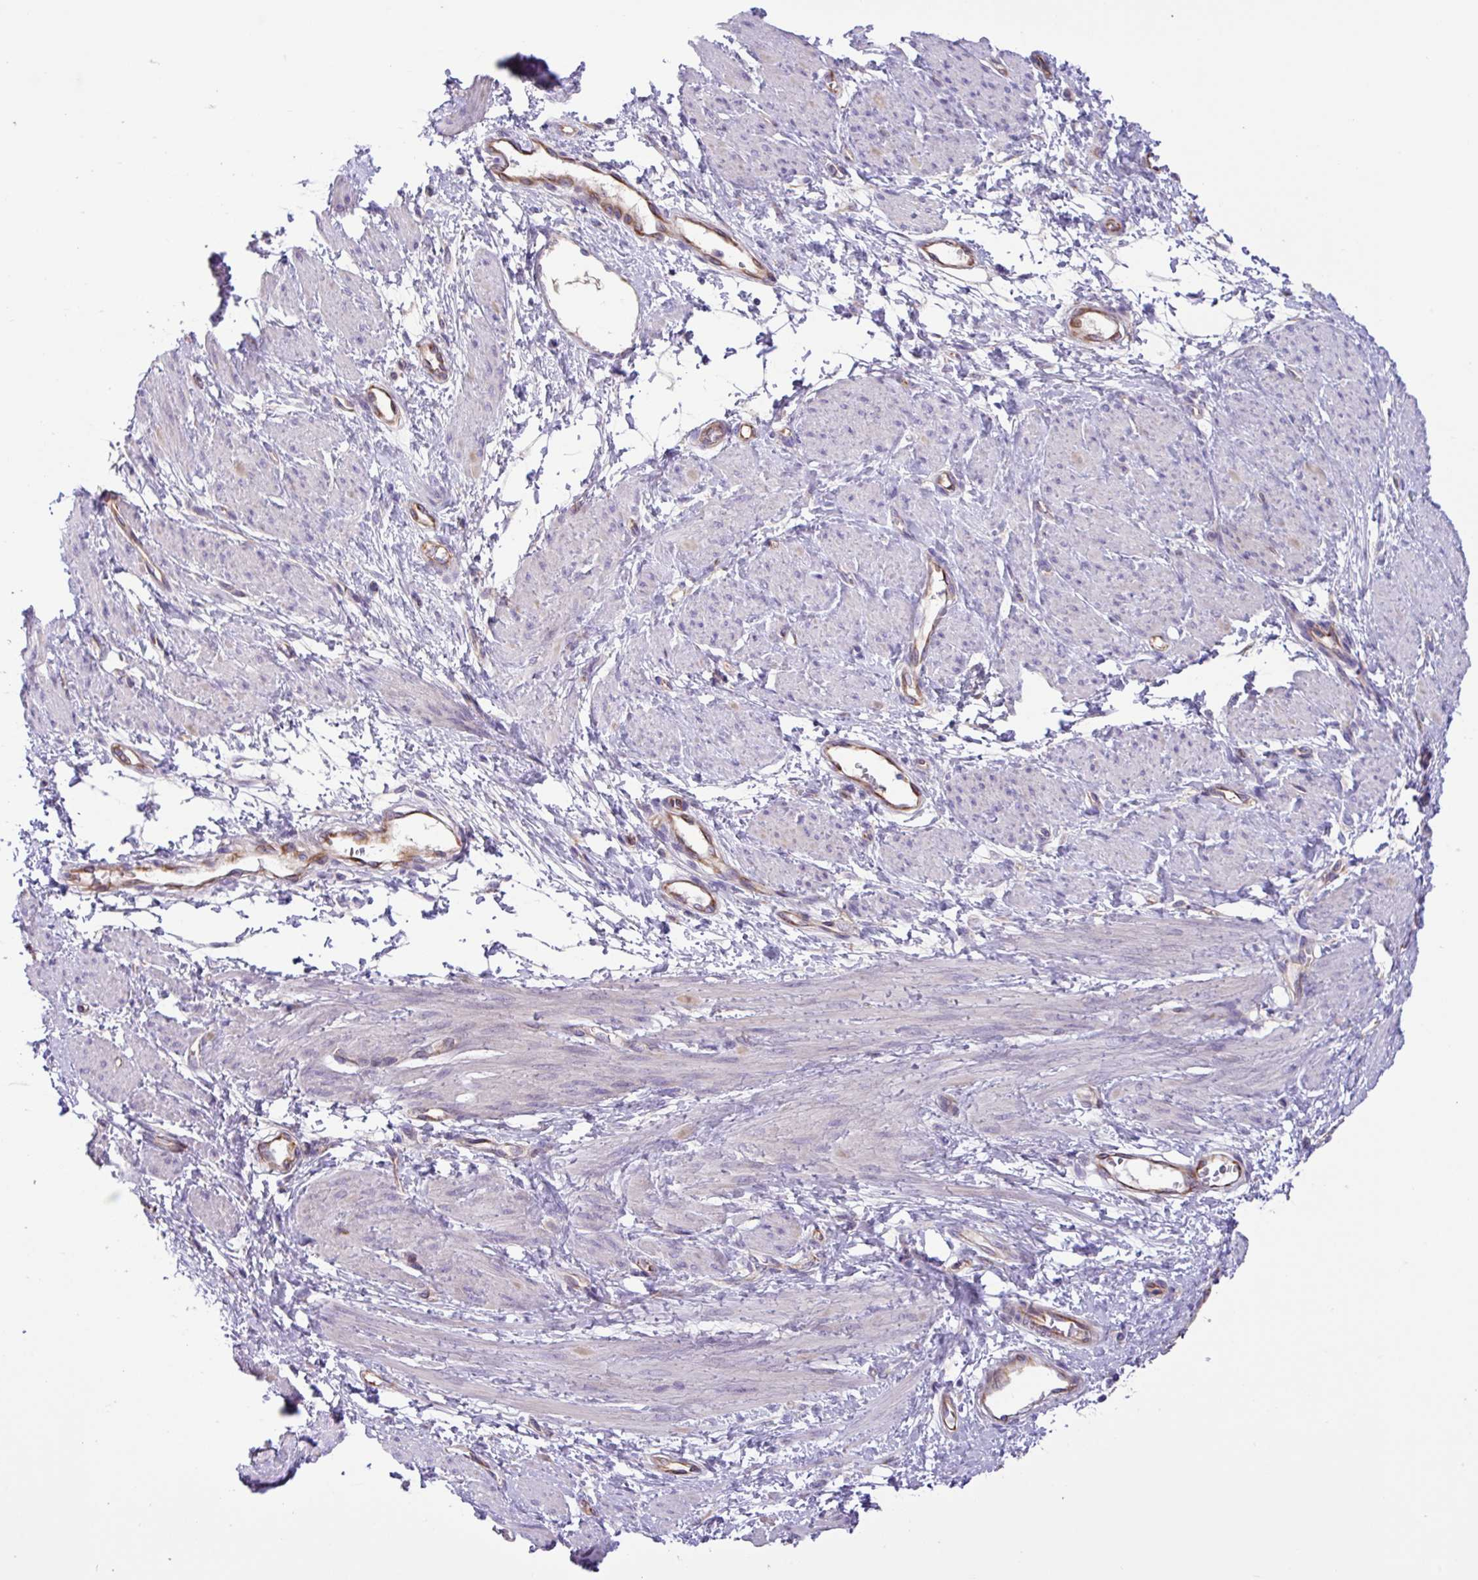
{"staining": {"intensity": "negative", "quantity": "none", "location": "none"}, "tissue": "smooth muscle", "cell_type": "Smooth muscle cells", "image_type": "normal", "snomed": [{"axis": "morphology", "description": "Normal tissue, NOS"}, {"axis": "topography", "description": "Smooth muscle"}, {"axis": "topography", "description": "Uterus"}], "caption": "Benign smooth muscle was stained to show a protein in brown. There is no significant expression in smooth muscle cells.", "gene": "MRM2", "patient": {"sex": "female", "age": 39}}